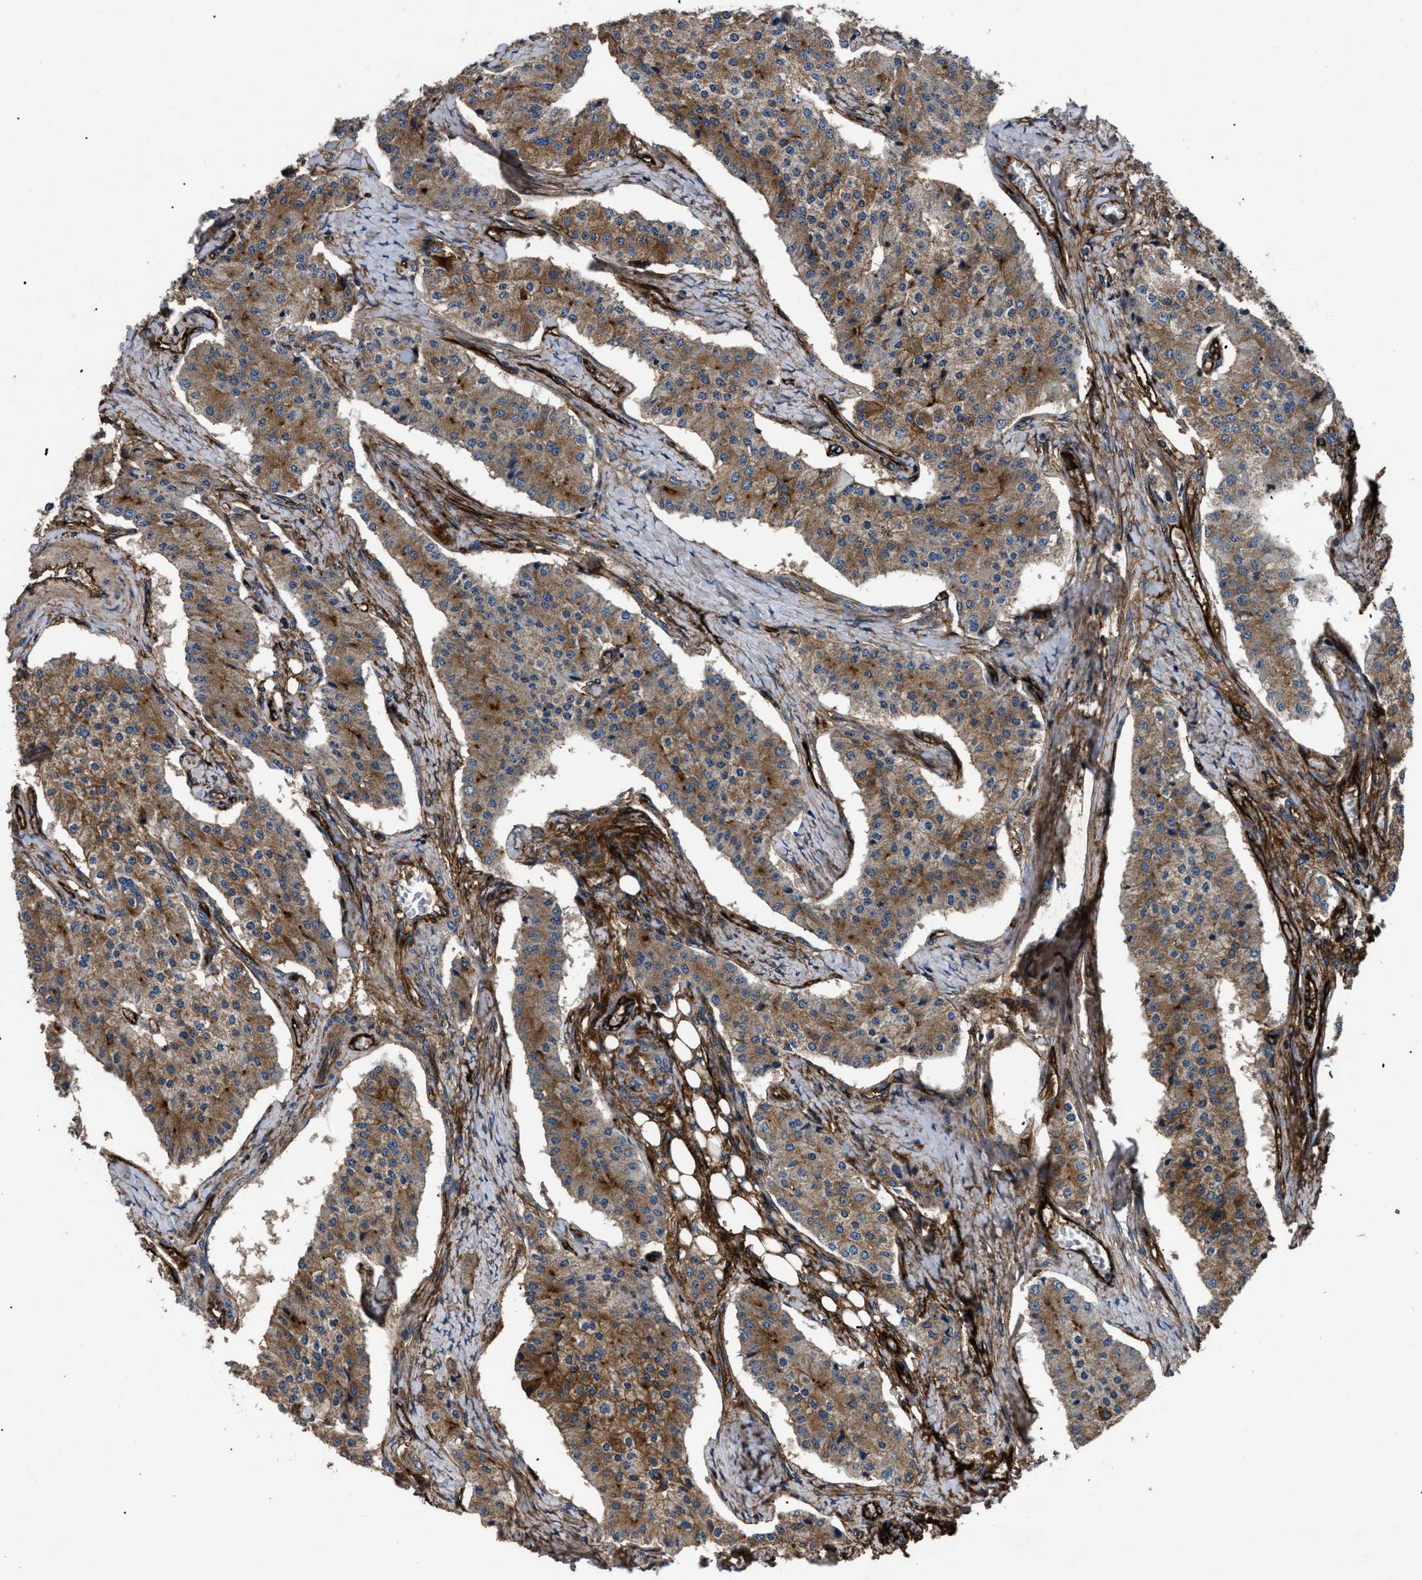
{"staining": {"intensity": "moderate", "quantity": ">75%", "location": "cytoplasmic/membranous"}, "tissue": "carcinoid", "cell_type": "Tumor cells", "image_type": "cancer", "snomed": [{"axis": "morphology", "description": "Carcinoid, malignant, NOS"}, {"axis": "topography", "description": "Colon"}], "caption": "Tumor cells demonstrate medium levels of moderate cytoplasmic/membranous staining in about >75% of cells in carcinoid. (Stains: DAB (3,3'-diaminobenzidine) in brown, nuclei in blue, Microscopy: brightfield microscopy at high magnification).", "gene": "NT5E", "patient": {"sex": "female", "age": 52}}